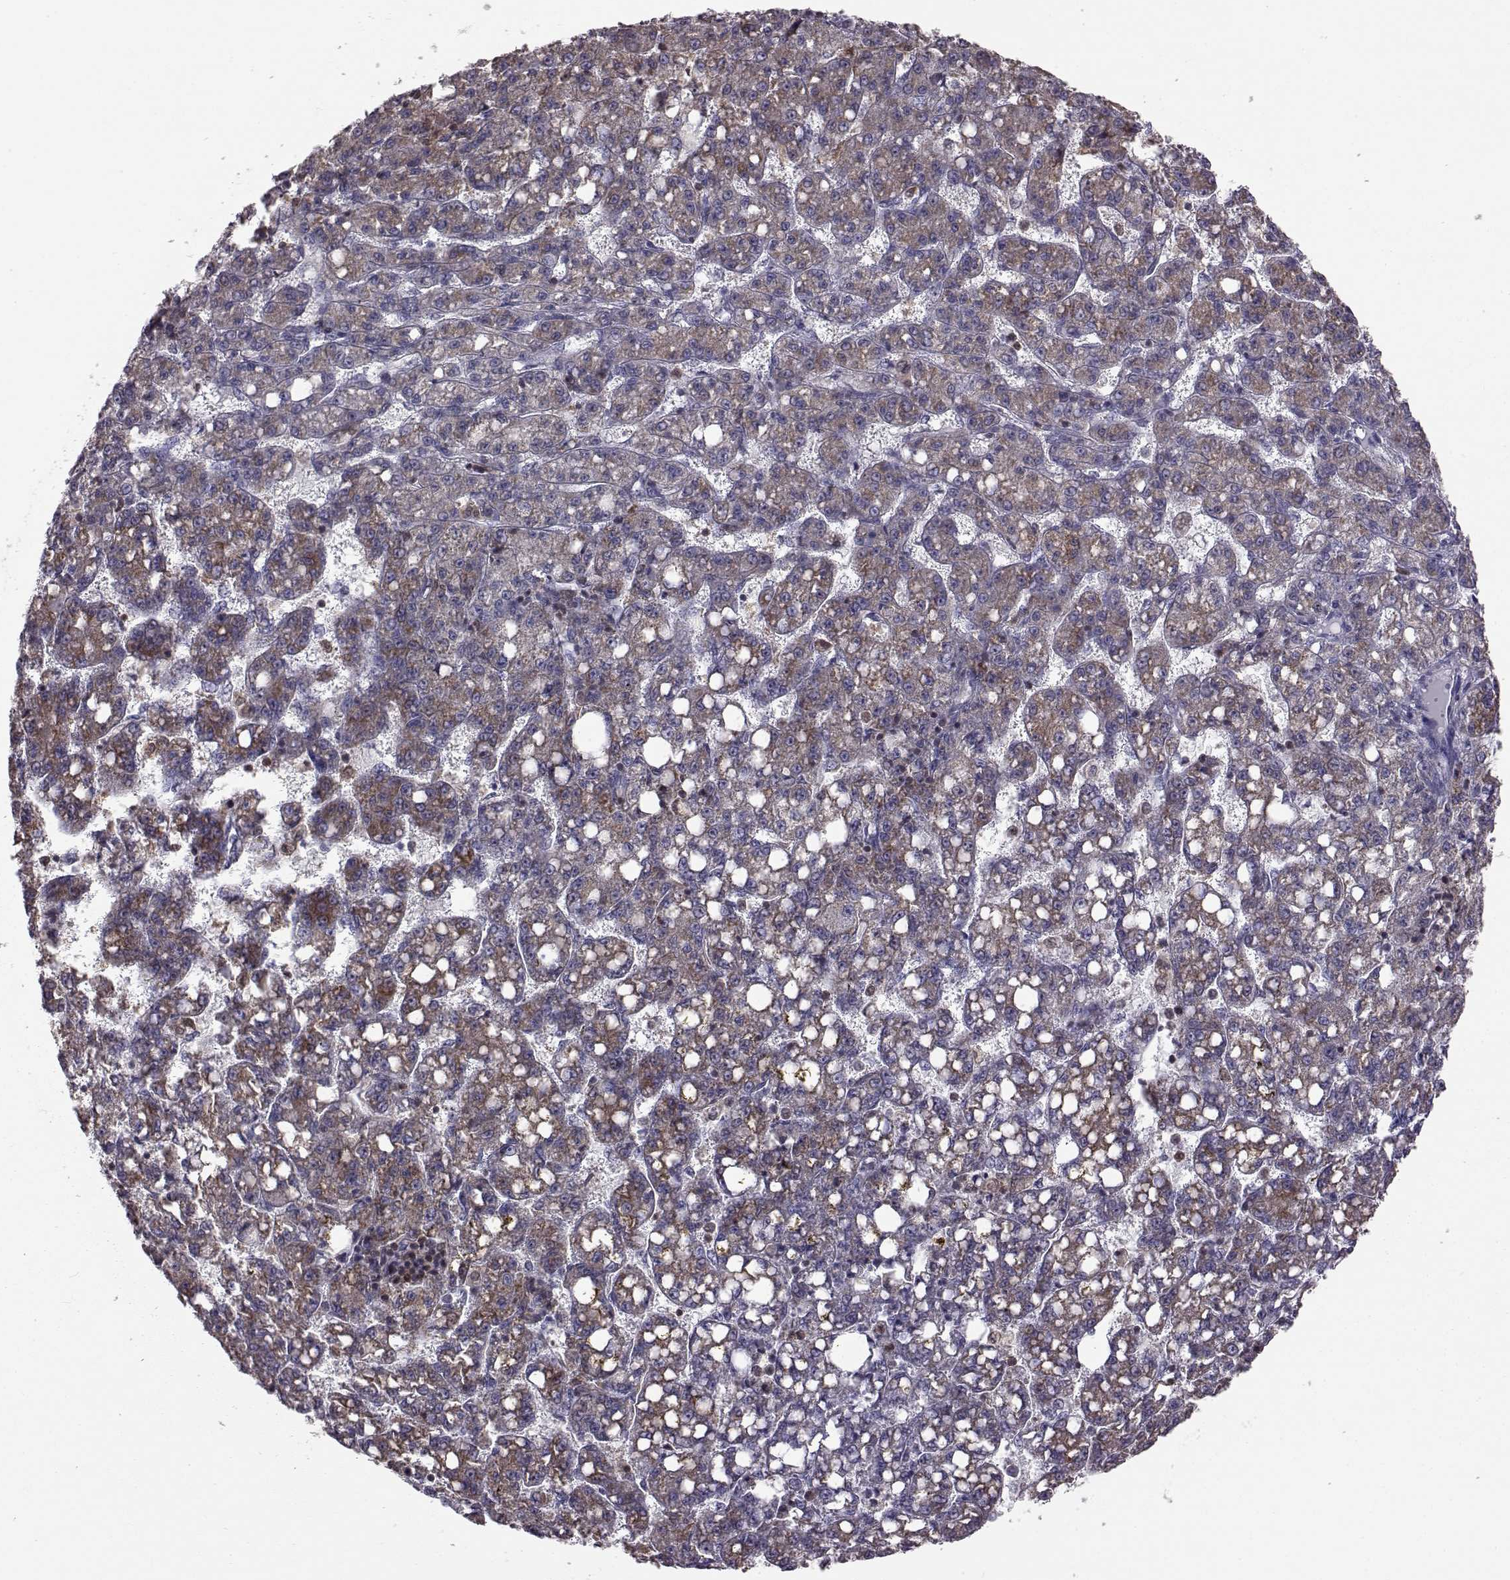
{"staining": {"intensity": "moderate", "quantity": "25%-75%", "location": "cytoplasmic/membranous"}, "tissue": "liver cancer", "cell_type": "Tumor cells", "image_type": "cancer", "snomed": [{"axis": "morphology", "description": "Carcinoma, Hepatocellular, NOS"}, {"axis": "topography", "description": "Liver"}], "caption": "Protein expression analysis of liver cancer (hepatocellular carcinoma) displays moderate cytoplasmic/membranous expression in approximately 25%-75% of tumor cells.", "gene": "DOK2", "patient": {"sex": "female", "age": 65}}